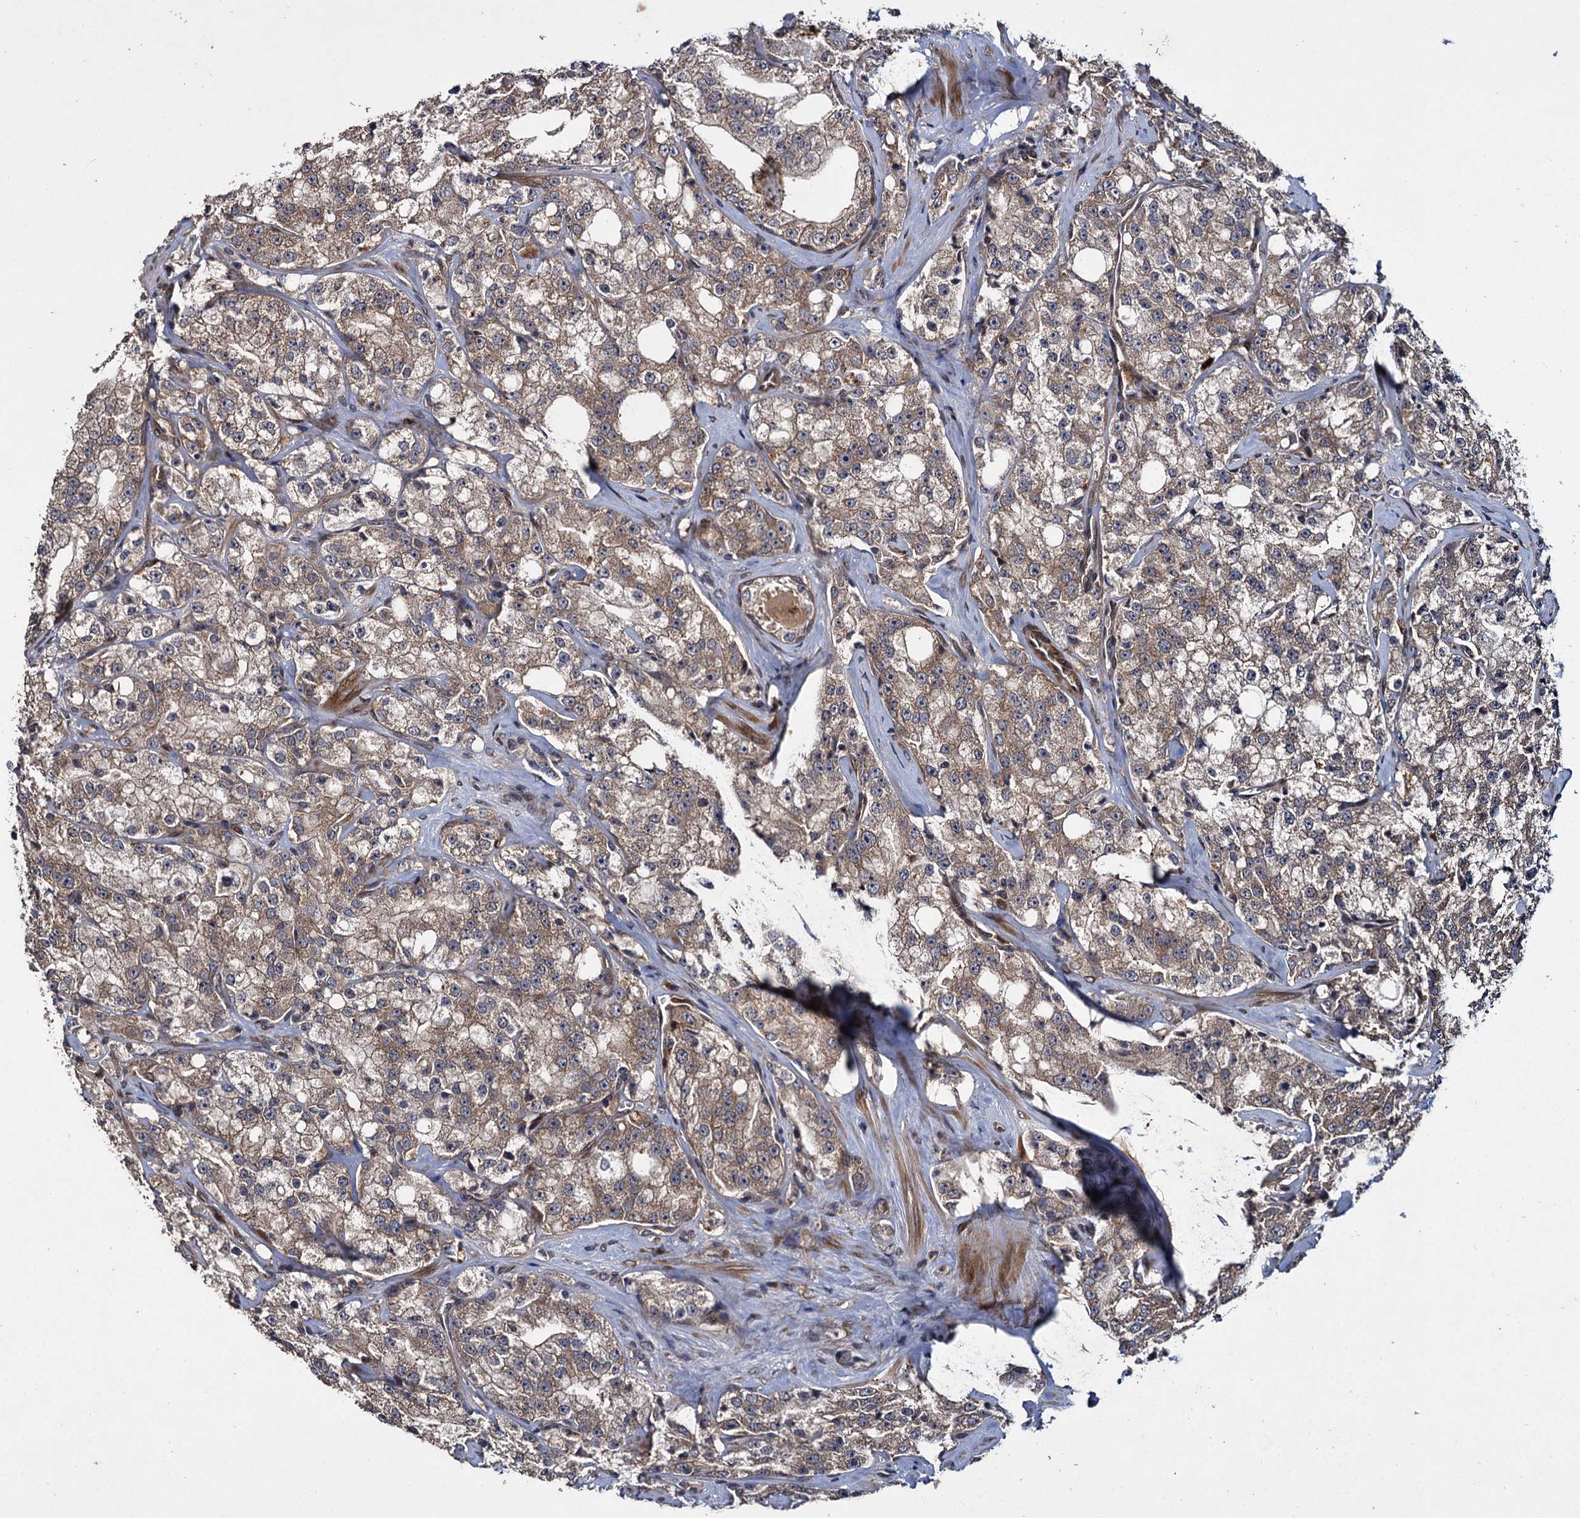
{"staining": {"intensity": "moderate", "quantity": ">75%", "location": "cytoplasmic/membranous"}, "tissue": "prostate cancer", "cell_type": "Tumor cells", "image_type": "cancer", "snomed": [{"axis": "morphology", "description": "Adenocarcinoma, High grade"}, {"axis": "topography", "description": "Prostate"}], "caption": "Tumor cells display medium levels of moderate cytoplasmic/membranous expression in about >75% of cells in prostate cancer (adenocarcinoma (high-grade)). The staining was performed using DAB, with brown indicating positive protein expression. Nuclei are stained blue with hematoxylin.", "gene": "DCP1B", "patient": {"sex": "male", "age": 64}}